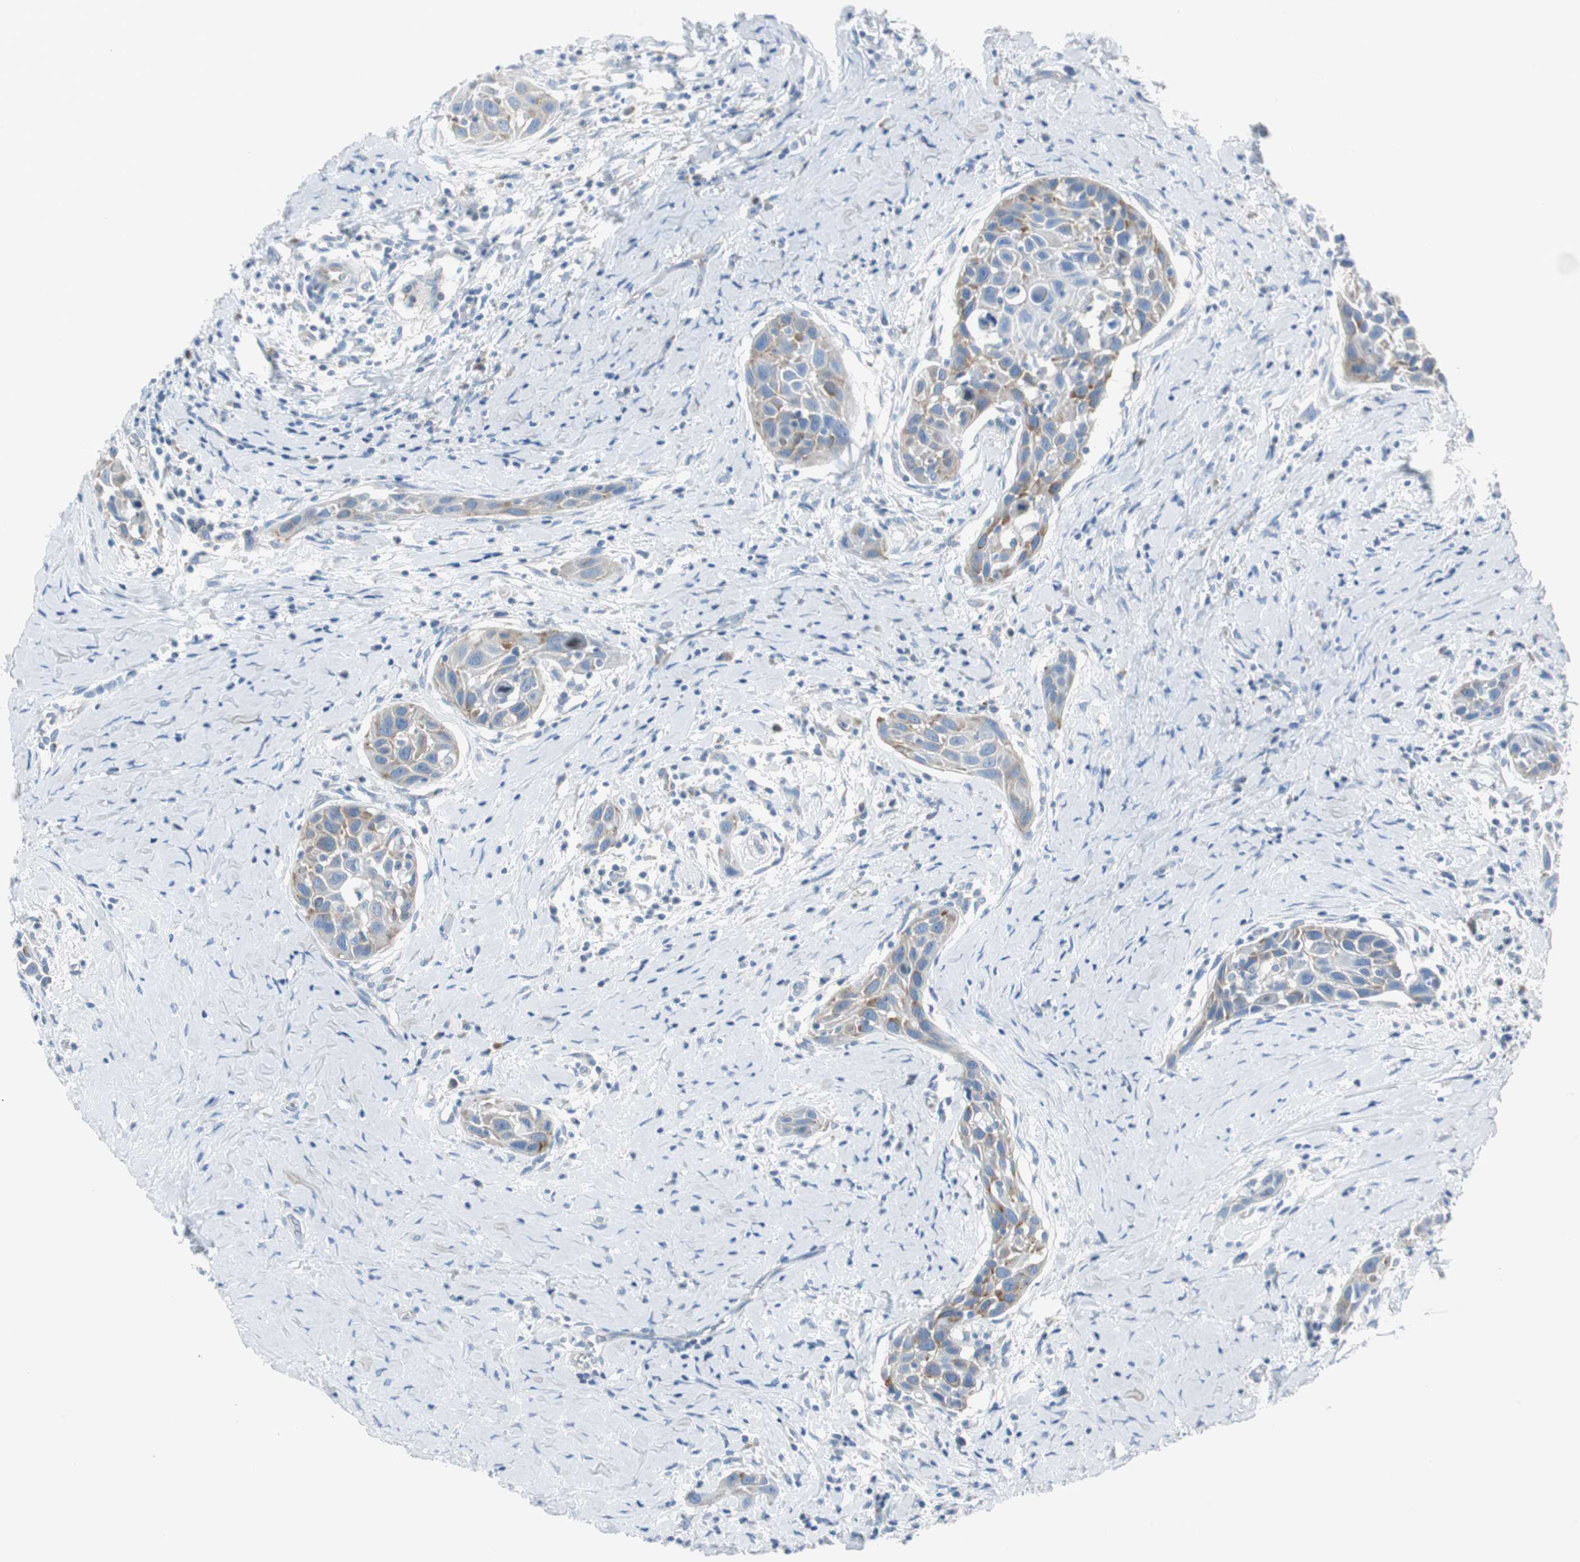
{"staining": {"intensity": "weak", "quantity": ">75%", "location": "cytoplasmic/membranous"}, "tissue": "head and neck cancer", "cell_type": "Tumor cells", "image_type": "cancer", "snomed": [{"axis": "morphology", "description": "Squamous cell carcinoma, NOS"}, {"axis": "topography", "description": "Oral tissue"}, {"axis": "topography", "description": "Head-Neck"}], "caption": "An image of head and neck squamous cell carcinoma stained for a protein shows weak cytoplasmic/membranous brown staining in tumor cells.", "gene": "RPS12", "patient": {"sex": "female", "age": 50}}